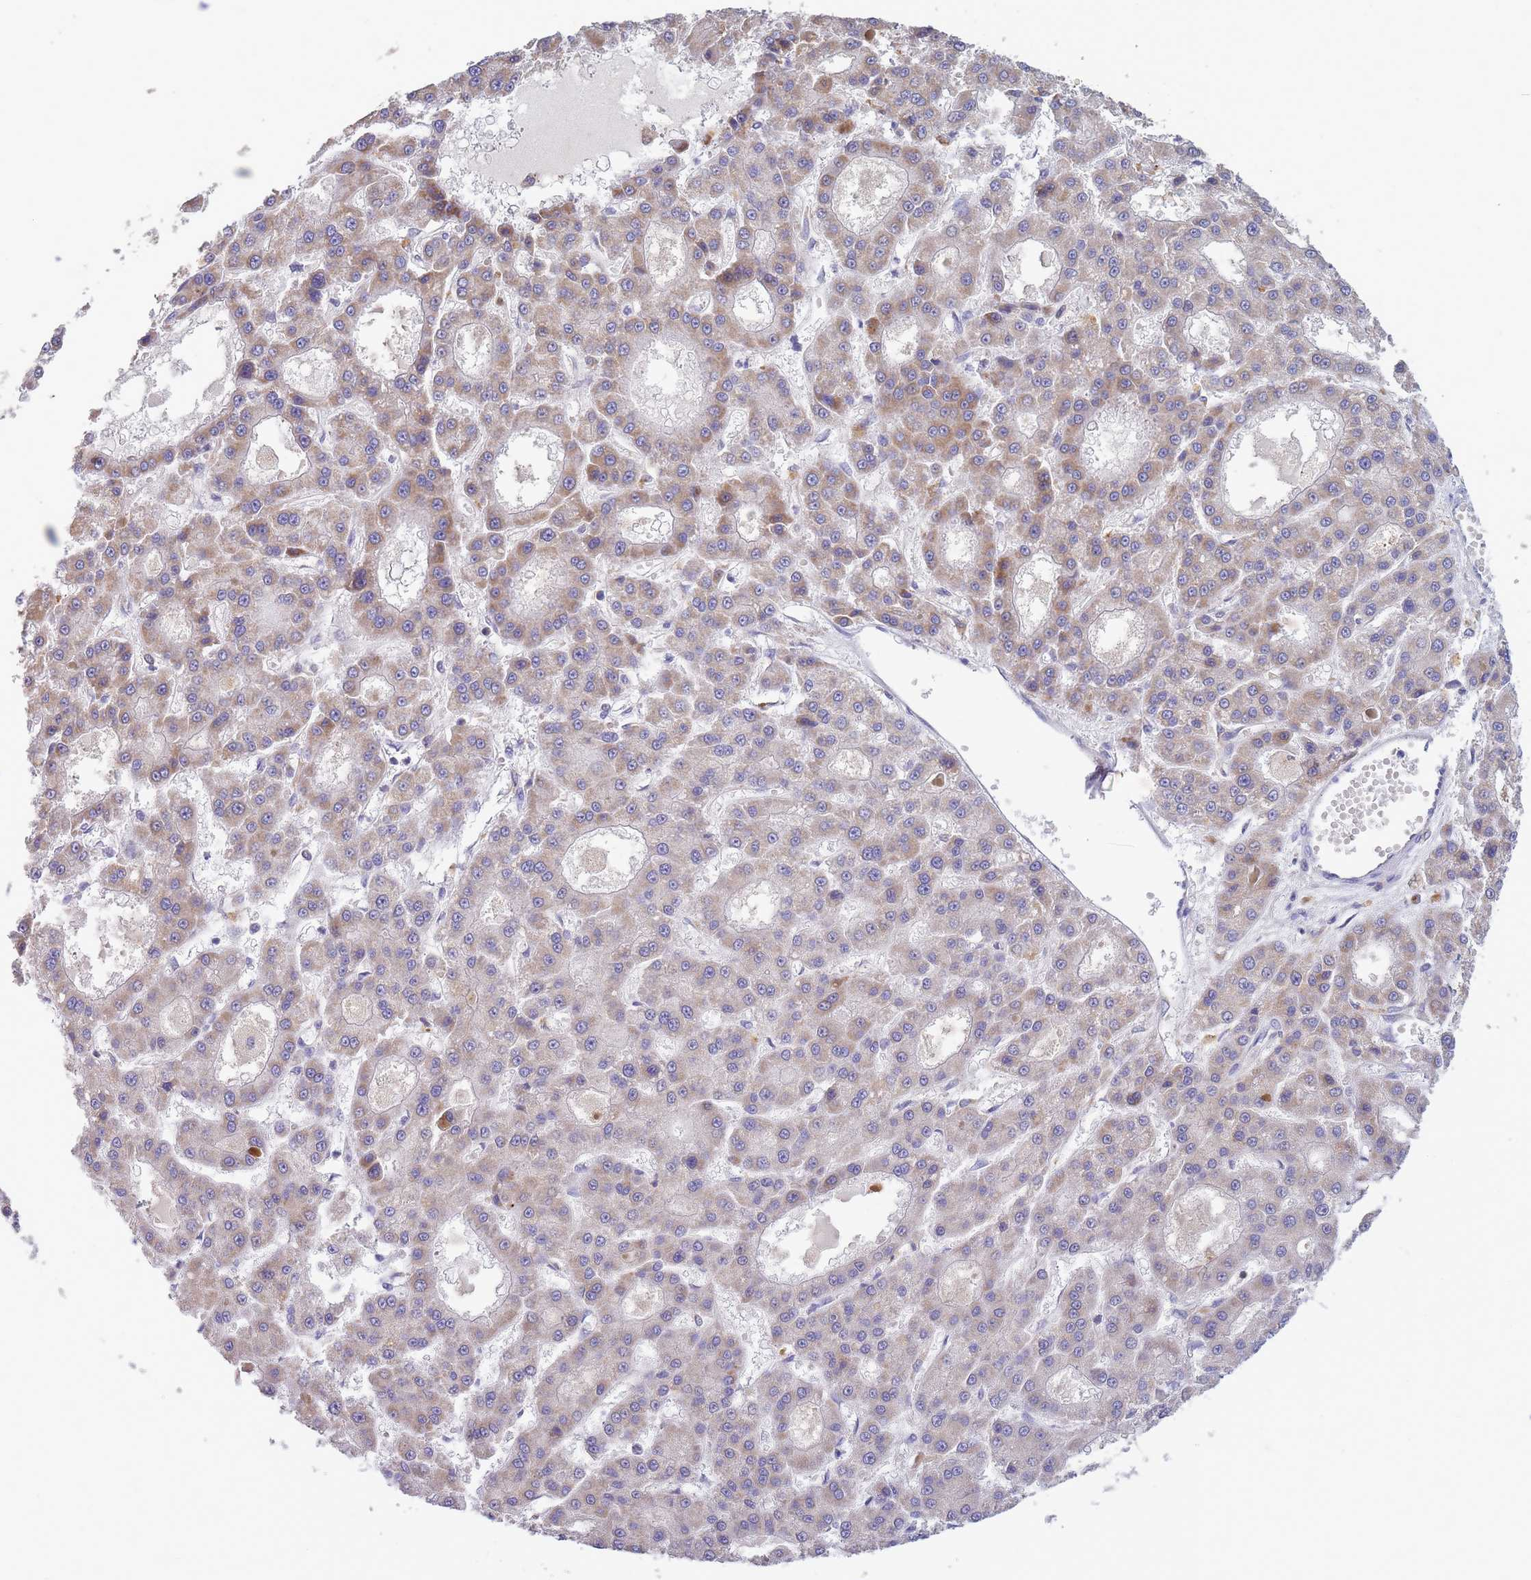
{"staining": {"intensity": "weak", "quantity": "25%-75%", "location": "cytoplasmic/membranous"}, "tissue": "liver cancer", "cell_type": "Tumor cells", "image_type": "cancer", "snomed": [{"axis": "morphology", "description": "Carcinoma, Hepatocellular, NOS"}, {"axis": "topography", "description": "Liver"}], "caption": "Protein analysis of hepatocellular carcinoma (liver) tissue reveals weak cytoplasmic/membranous staining in approximately 25%-75% of tumor cells.", "gene": "SLC25A42", "patient": {"sex": "male", "age": 70}}